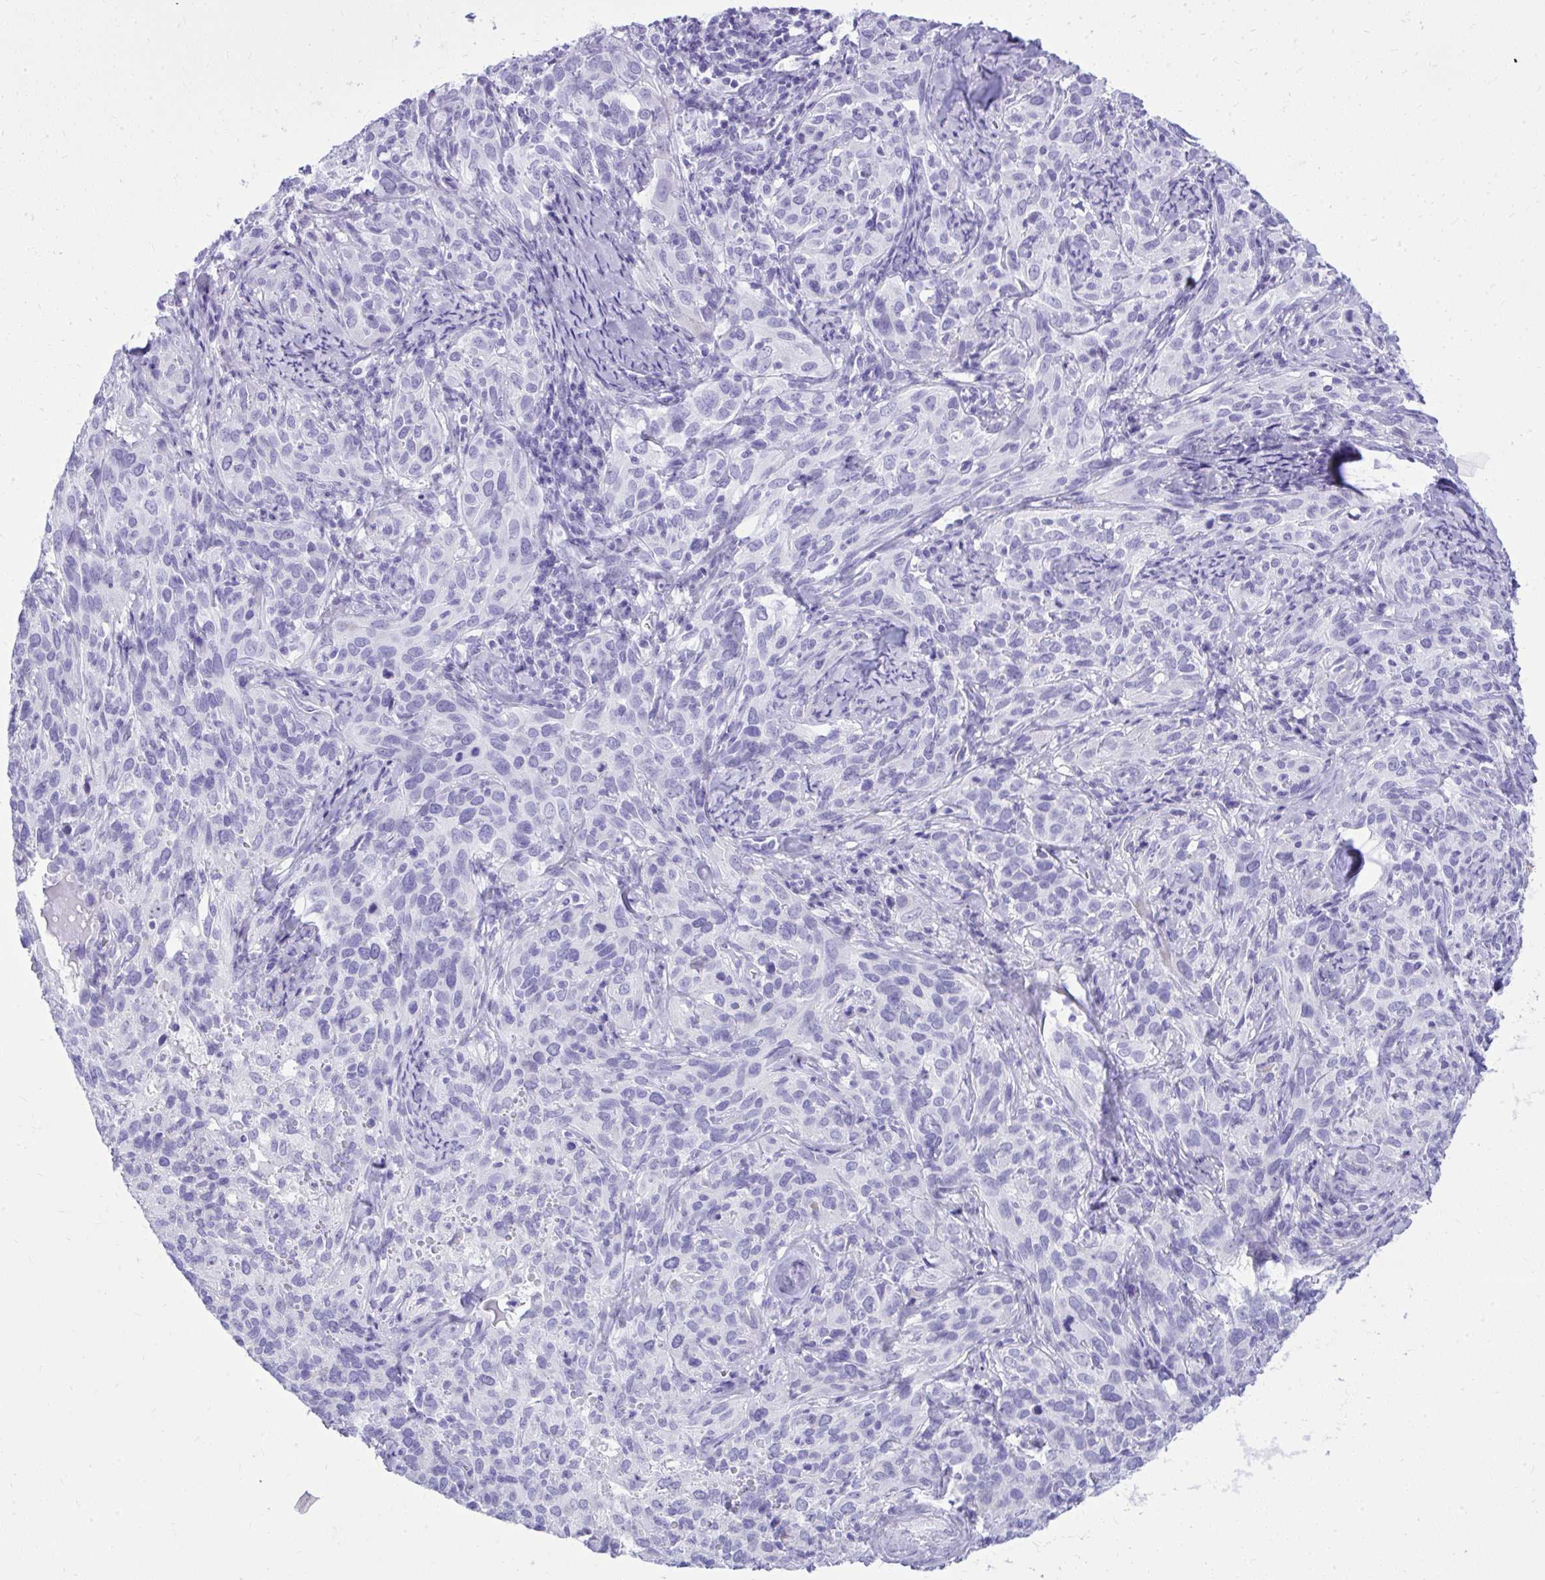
{"staining": {"intensity": "negative", "quantity": "none", "location": "none"}, "tissue": "cervical cancer", "cell_type": "Tumor cells", "image_type": "cancer", "snomed": [{"axis": "morphology", "description": "Squamous cell carcinoma, NOS"}, {"axis": "topography", "description": "Cervix"}], "caption": "Cervical squamous cell carcinoma was stained to show a protein in brown. There is no significant expression in tumor cells.", "gene": "RALYL", "patient": {"sex": "female", "age": 51}}